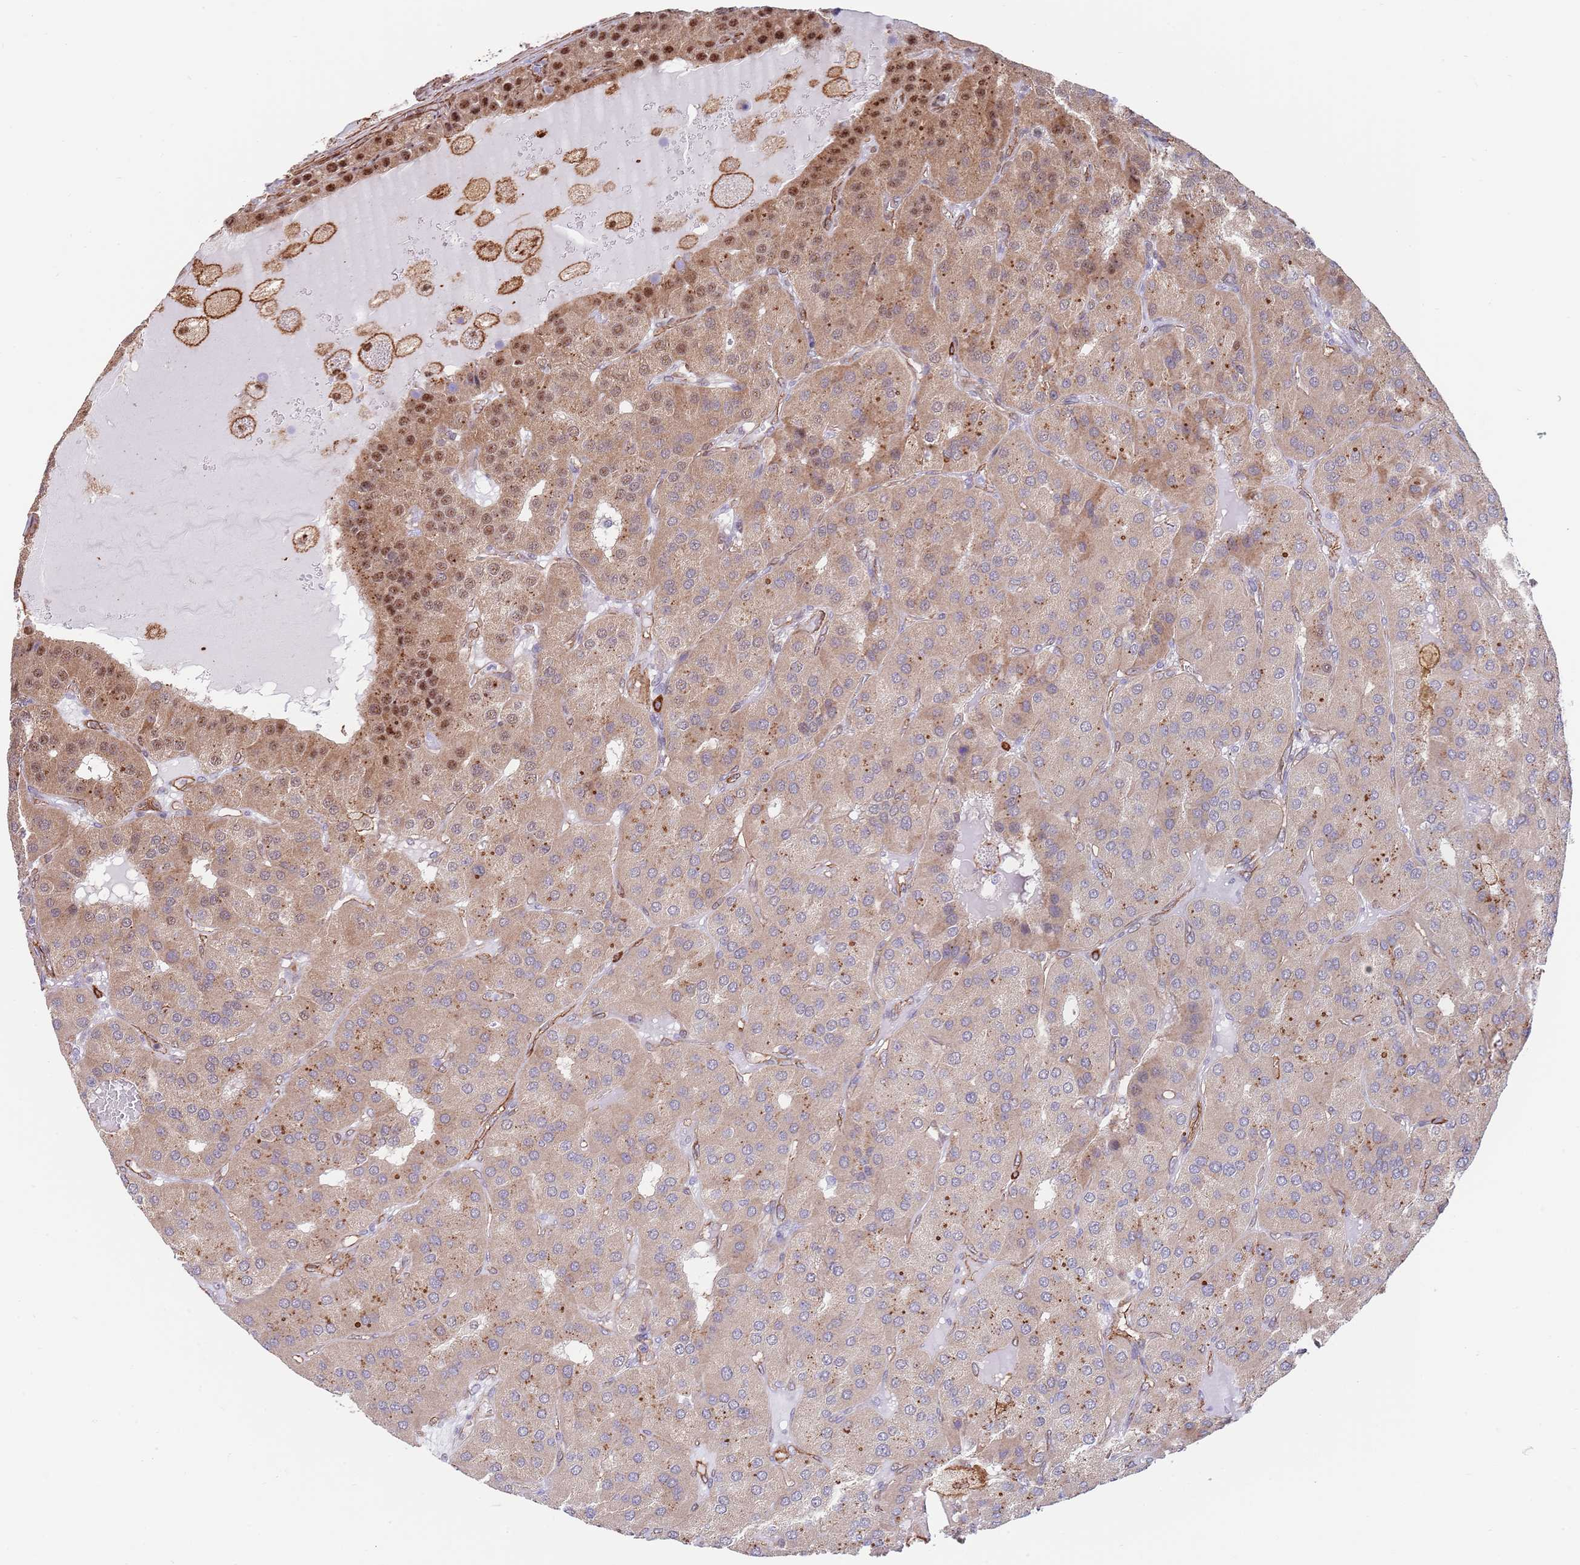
{"staining": {"intensity": "moderate", "quantity": ">75%", "location": "cytoplasmic/membranous,nuclear"}, "tissue": "parathyroid gland", "cell_type": "Glandular cells", "image_type": "normal", "snomed": [{"axis": "morphology", "description": "Normal tissue, NOS"}, {"axis": "morphology", "description": "Adenoma, NOS"}, {"axis": "topography", "description": "Parathyroid gland"}], "caption": "Immunohistochemical staining of normal human parathyroid gland demonstrates medium levels of moderate cytoplasmic/membranous,nuclear staining in approximately >75% of glandular cells. (DAB (3,3'-diaminobenzidine) = brown stain, brightfield microscopy at high magnification).", "gene": "BPNT1", "patient": {"sex": "female", "age": 86}}